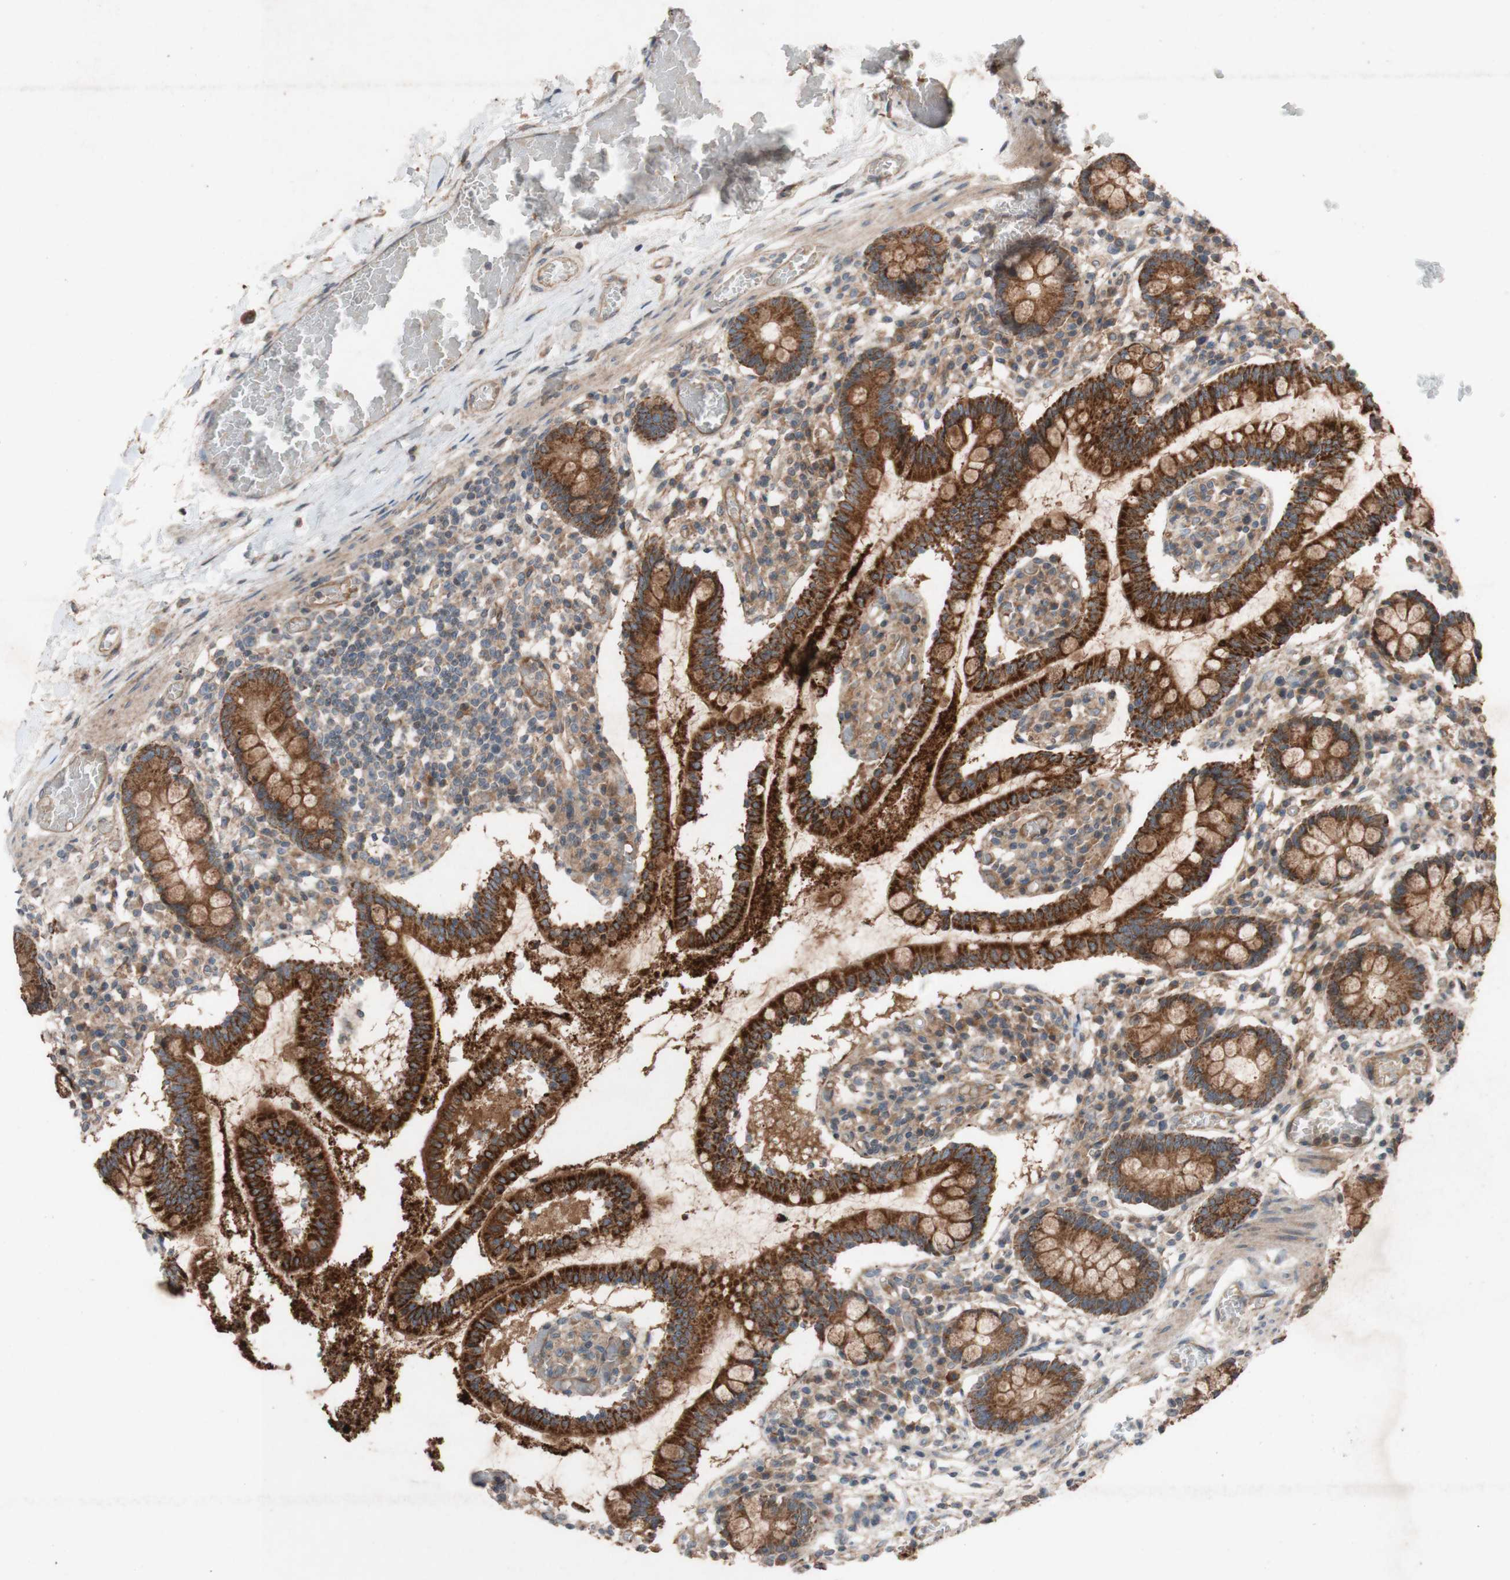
{"staining": {"intensity": "strong", "quantity": ">75%", "location": "cytoplasmic/membranous"}, "tissue": "small intestine", "cell_type": "Glandular cells", "image_type": "normal", "snomed": [{"axis": "morphology", "description": "Normal tissue, NOS"}, {"axis": "topography", "description": "Small intestine"}], "caption": "DAB immunohistochemical staining of unremarkable human small intestine shows strong cytoplasmic/membranous protein staining in approximately >75% of glandular cells. (DAB (3,3'-diaminobenzidine) IHC with brightfield microscopy, high magnification).", "gene": "TST", "patient": {"sex": "female", "age": 61}}